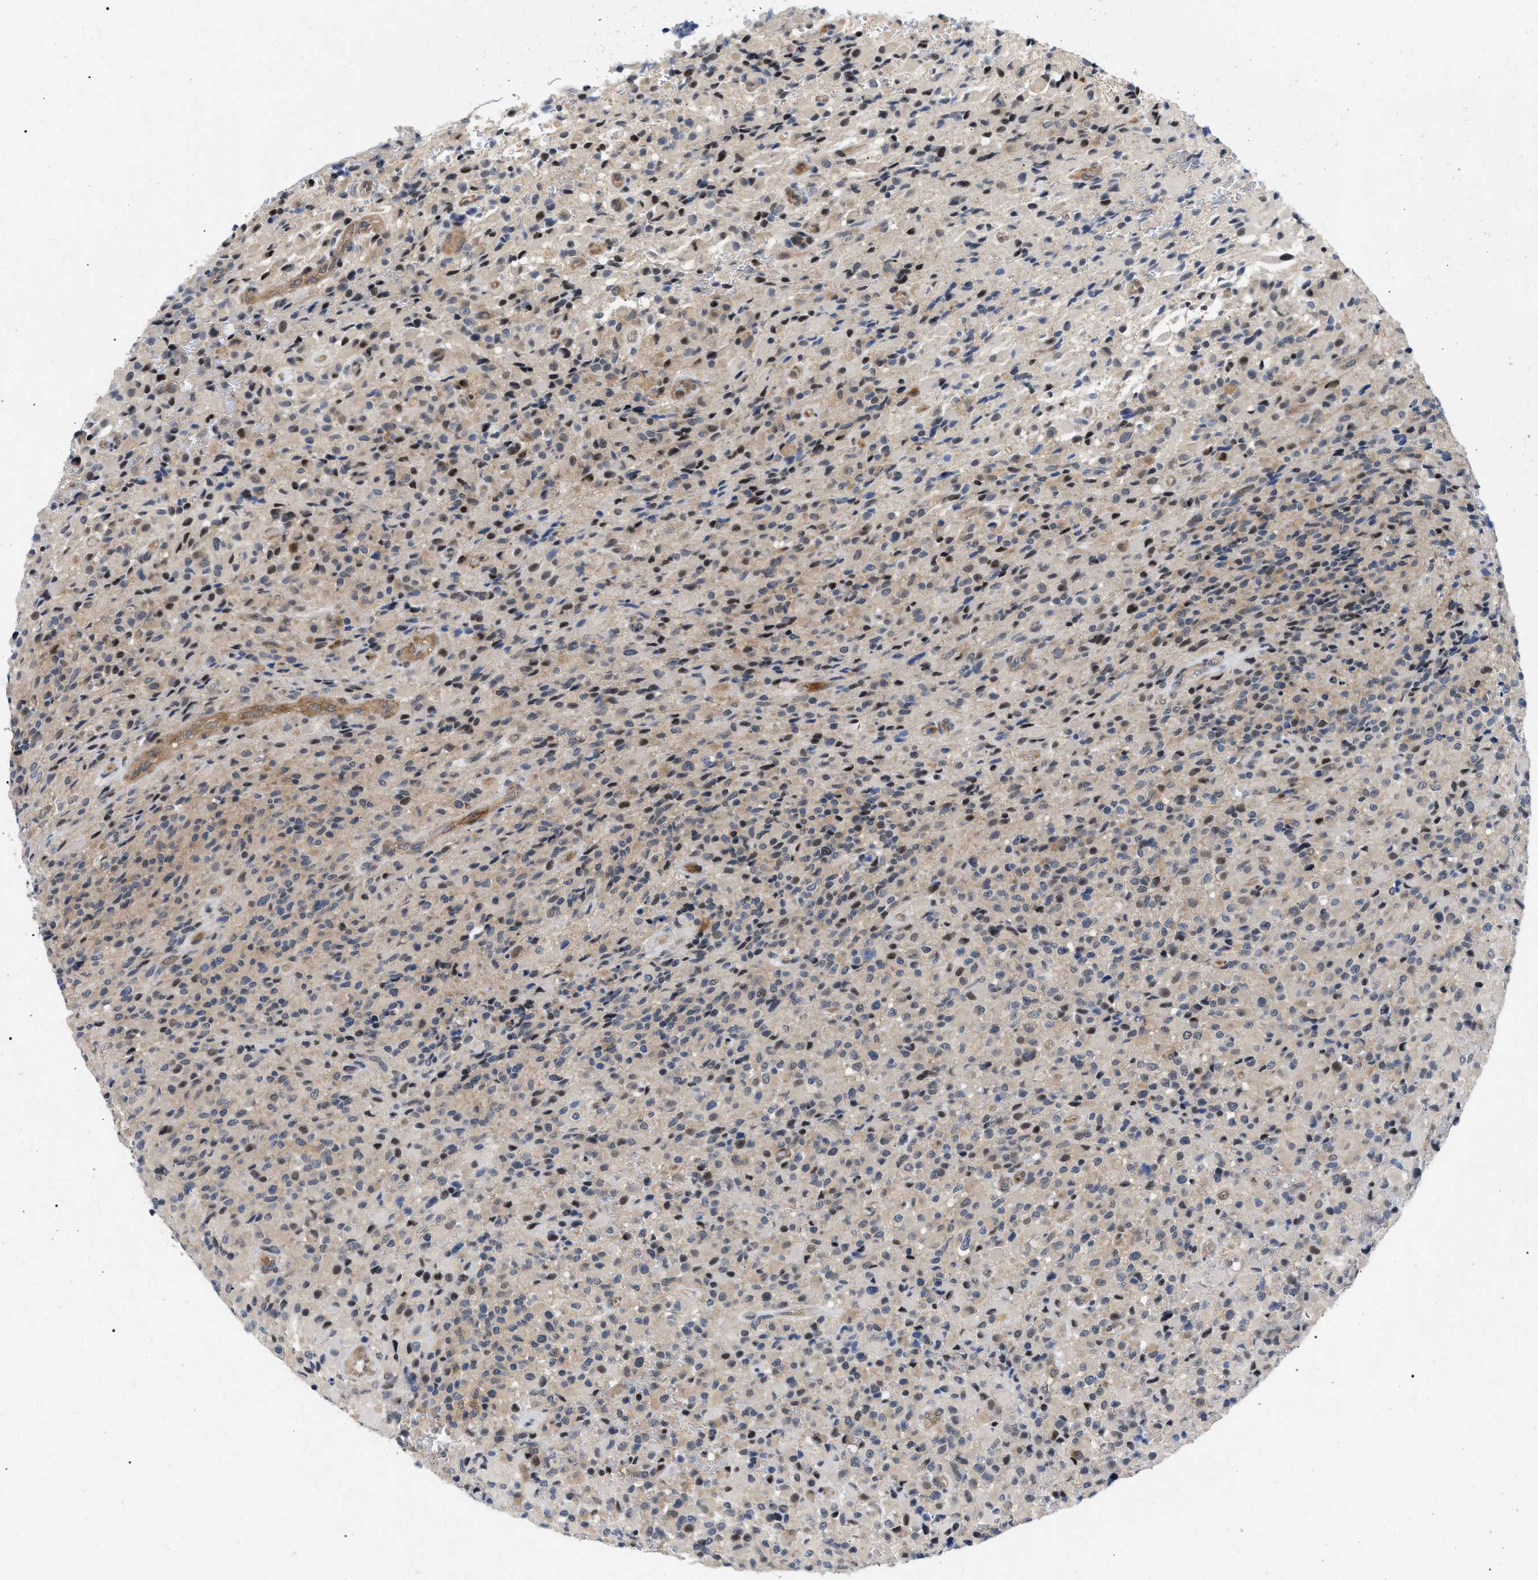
{"staining": {"intensity": "moderate", "quantity": "<25%", "location": "cytoplasmic/membranous,nuclear"}, "tissue": "glioma", "cell_type": "Tumor cells", "image_type": "cancer", "snomed": [{"axis": "morphology", "description": "Glioma, malignant, High grade"}, {"axis": "topography", "description": "Brain"}], "caption": "Malignant high-grade glioma tissue exhibits moderate cytoplasmic/membranous and nuclear positivity in approximately <25% of tumor cells, visualized by immunohistochemistry. (brown staining indicates protein expression, while blue staining denotes nuclei).", "gene": "GARRE1", "patient": {"sex": "male", "age": 71}}